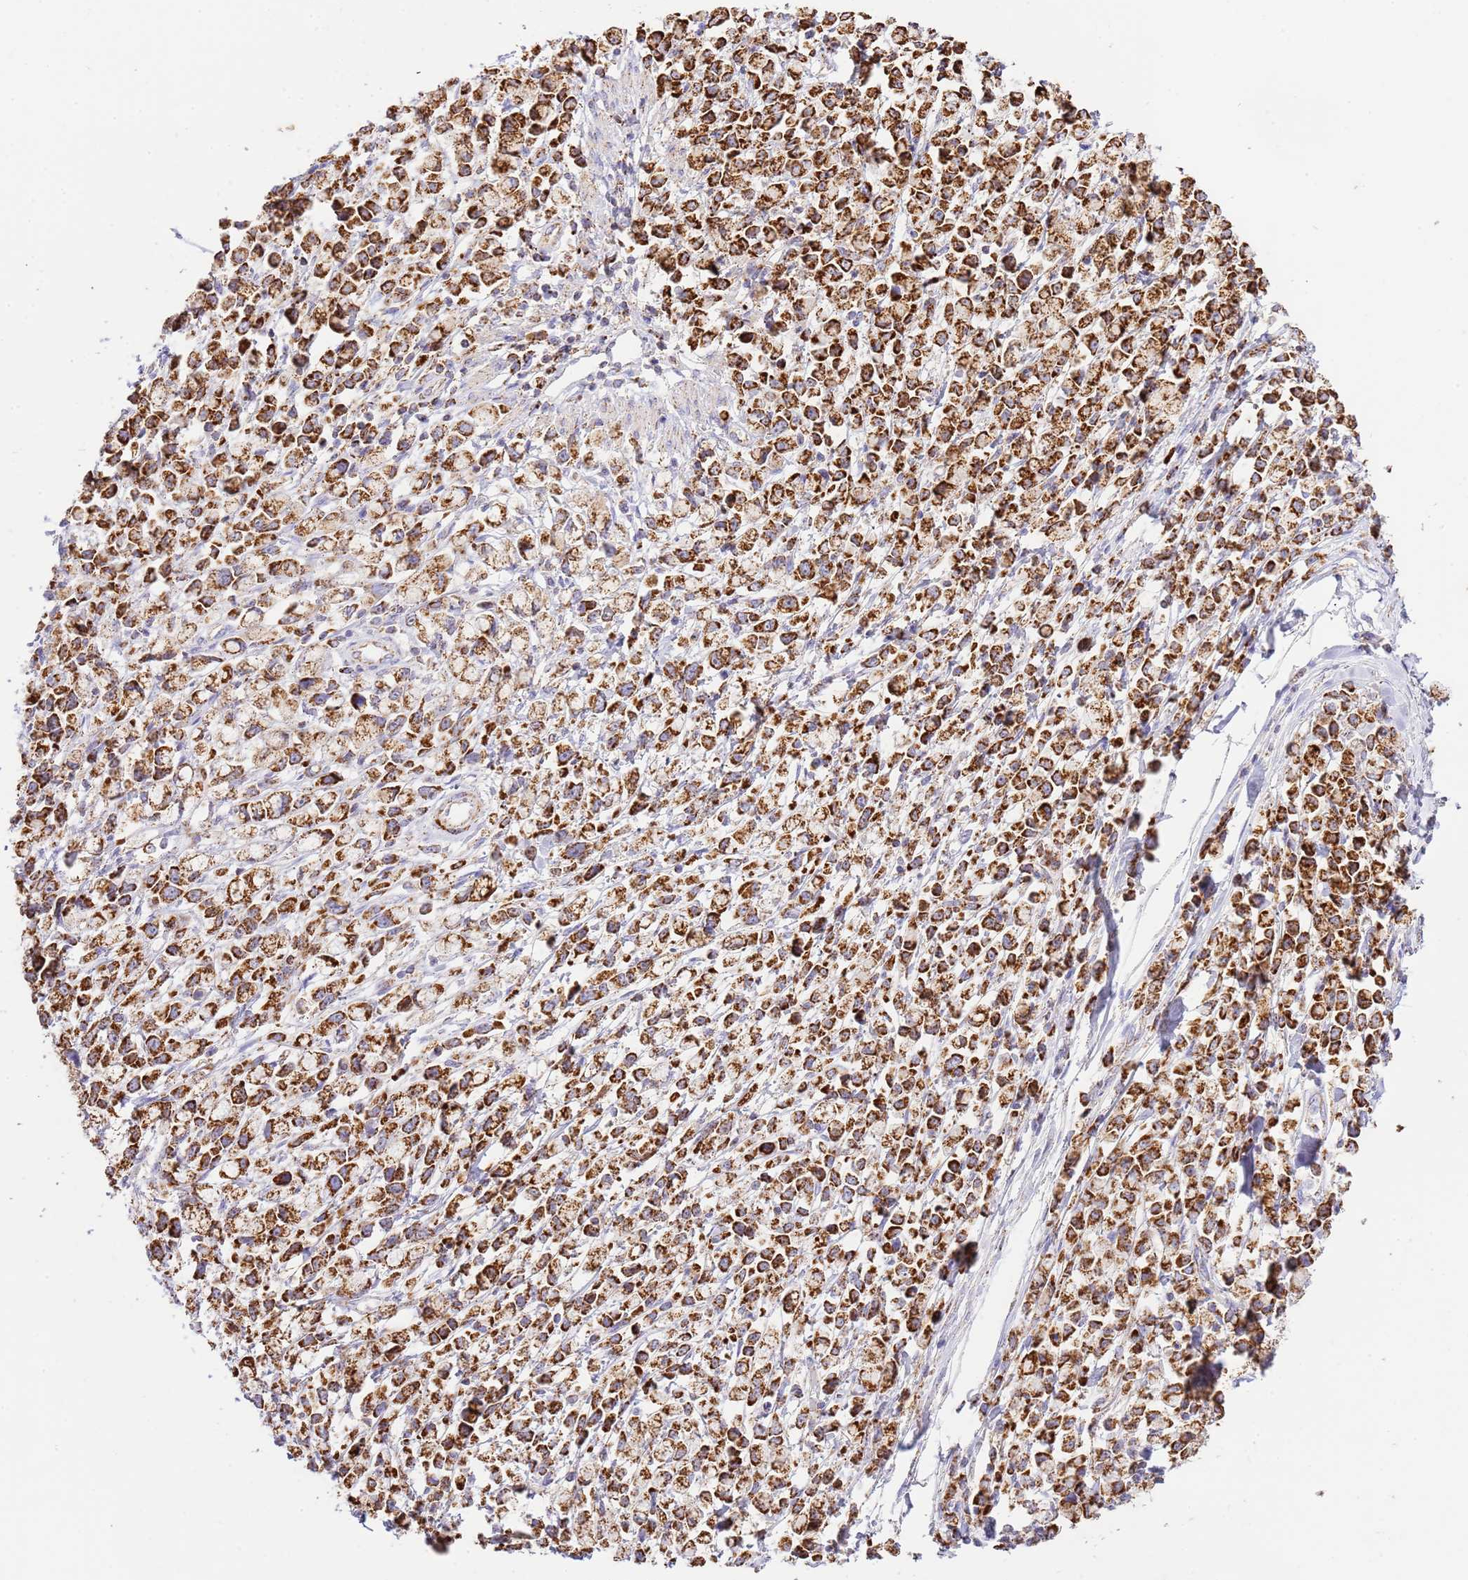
{"staining": {"intensity": "strong", "quantity": ">75%", "location": "cytoplasmic/membranous"}, "tissue": "stomach cancer", "cell_type": "Tumor cells", "image_type": "cancer", "snomed": [{"axis": "morphology", "description": "Adenocarcinoma, NOS"}, {"axis": "topography", "description": "Stomach"}], "caption": "Approximately >75% of tumor cells in human stomach cancer (adenocarcinoma) demonstrate strong cytoplasmic/membranous protein positivity as visualized by brown immunohistochemical staining.", "gene": "ZBTB39", "patient": {"sex": "female", "age": 81}}